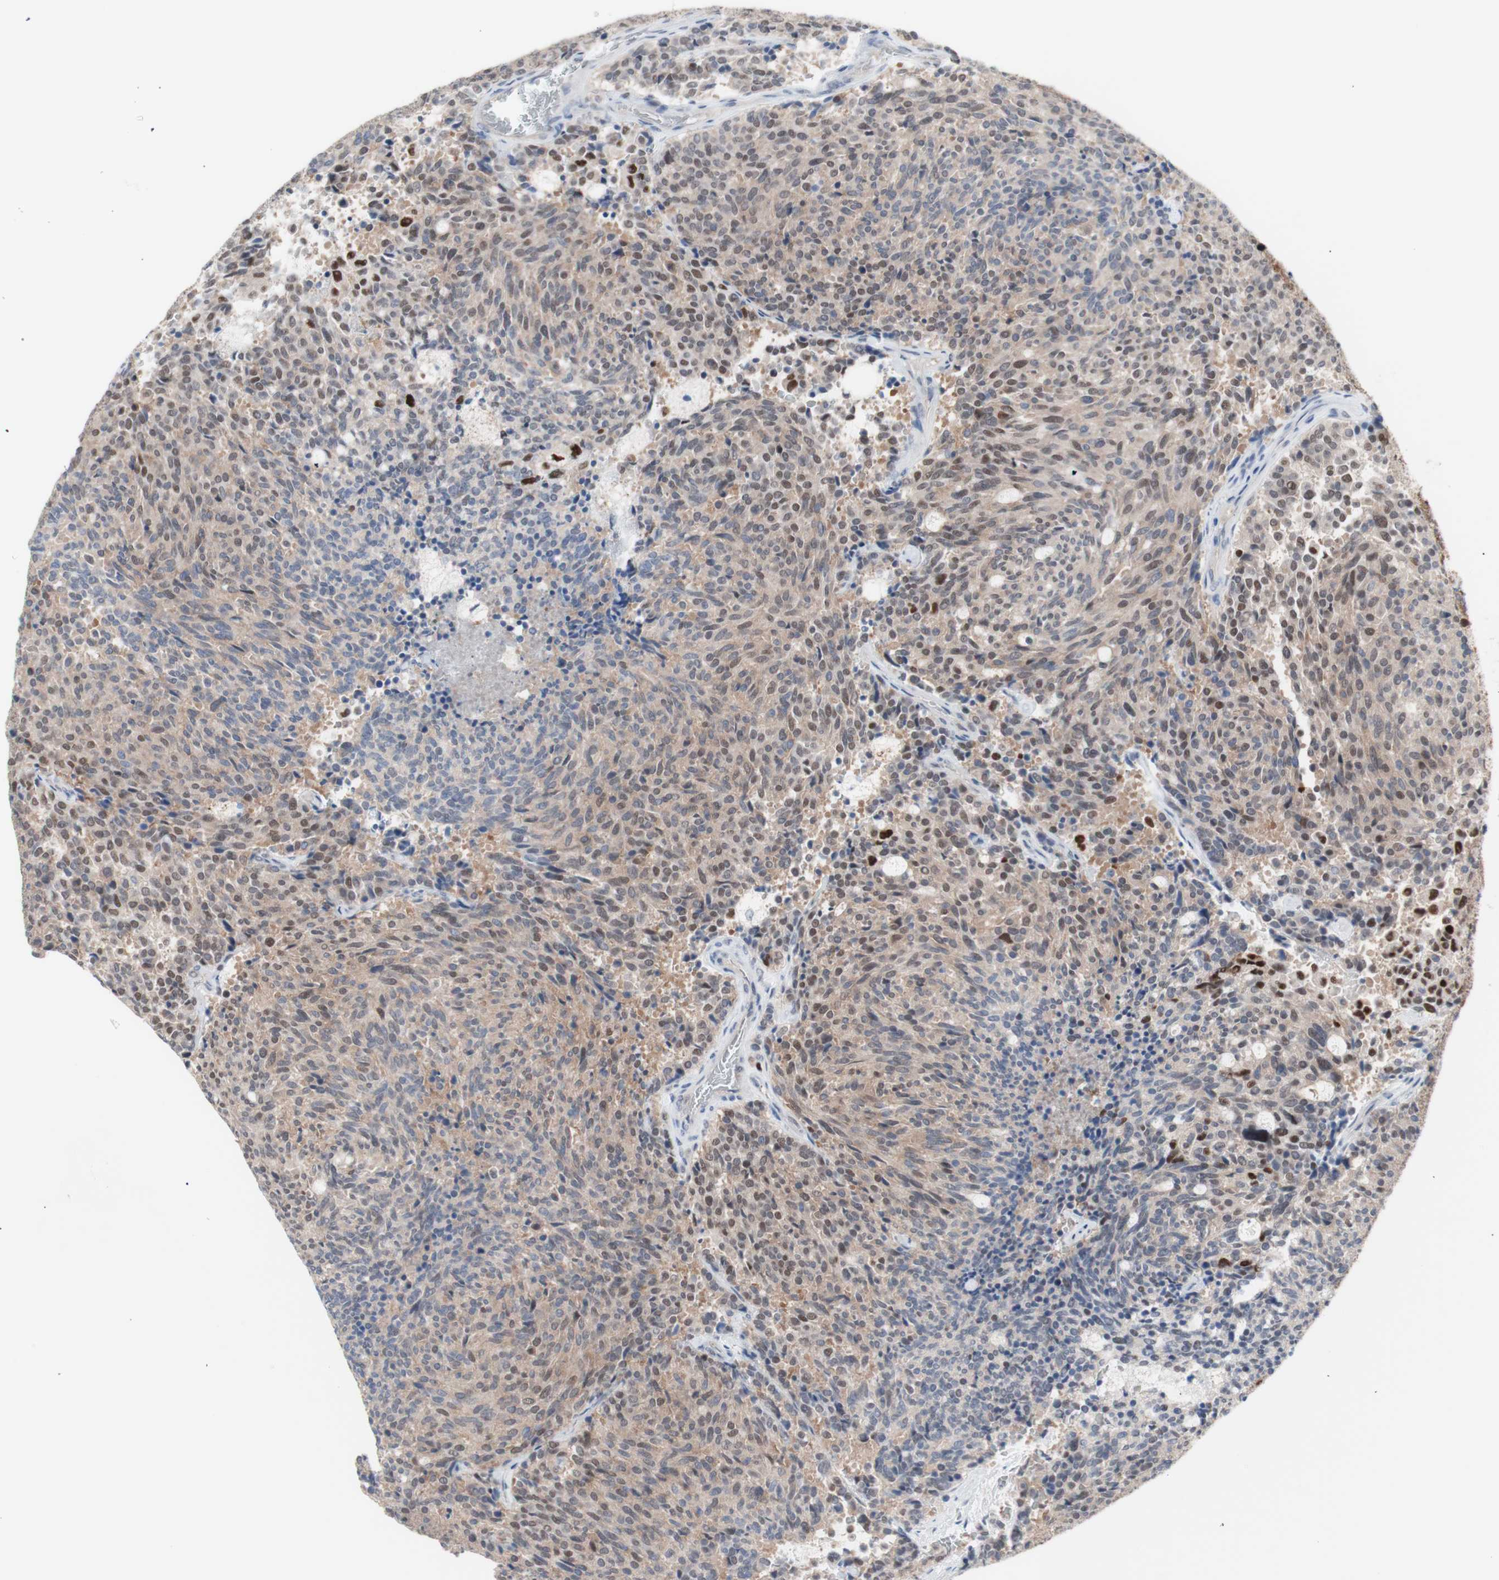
{"staining": {"intensity": "weak", "quantity": ">75%", "location": "cytoplasmic/membranous,nuclear"}, "tissue": "carcinoid", "cell_type": "Tumor cells", "image_type": "cancer", "snomed": [{"axis": "morphology", "description": "Carcinoid, malignant, NOS"}, {"axis": "topography", "description": "Pancreas"}], "caption": "Protein analysis of carcinoid (malignant) tissue shows weak cytoplasmic/membranous and nuclear staining in about >75% of tumor cells.", "gene": "PRMT5", "patient": {"sex": "female", "age": 54}}